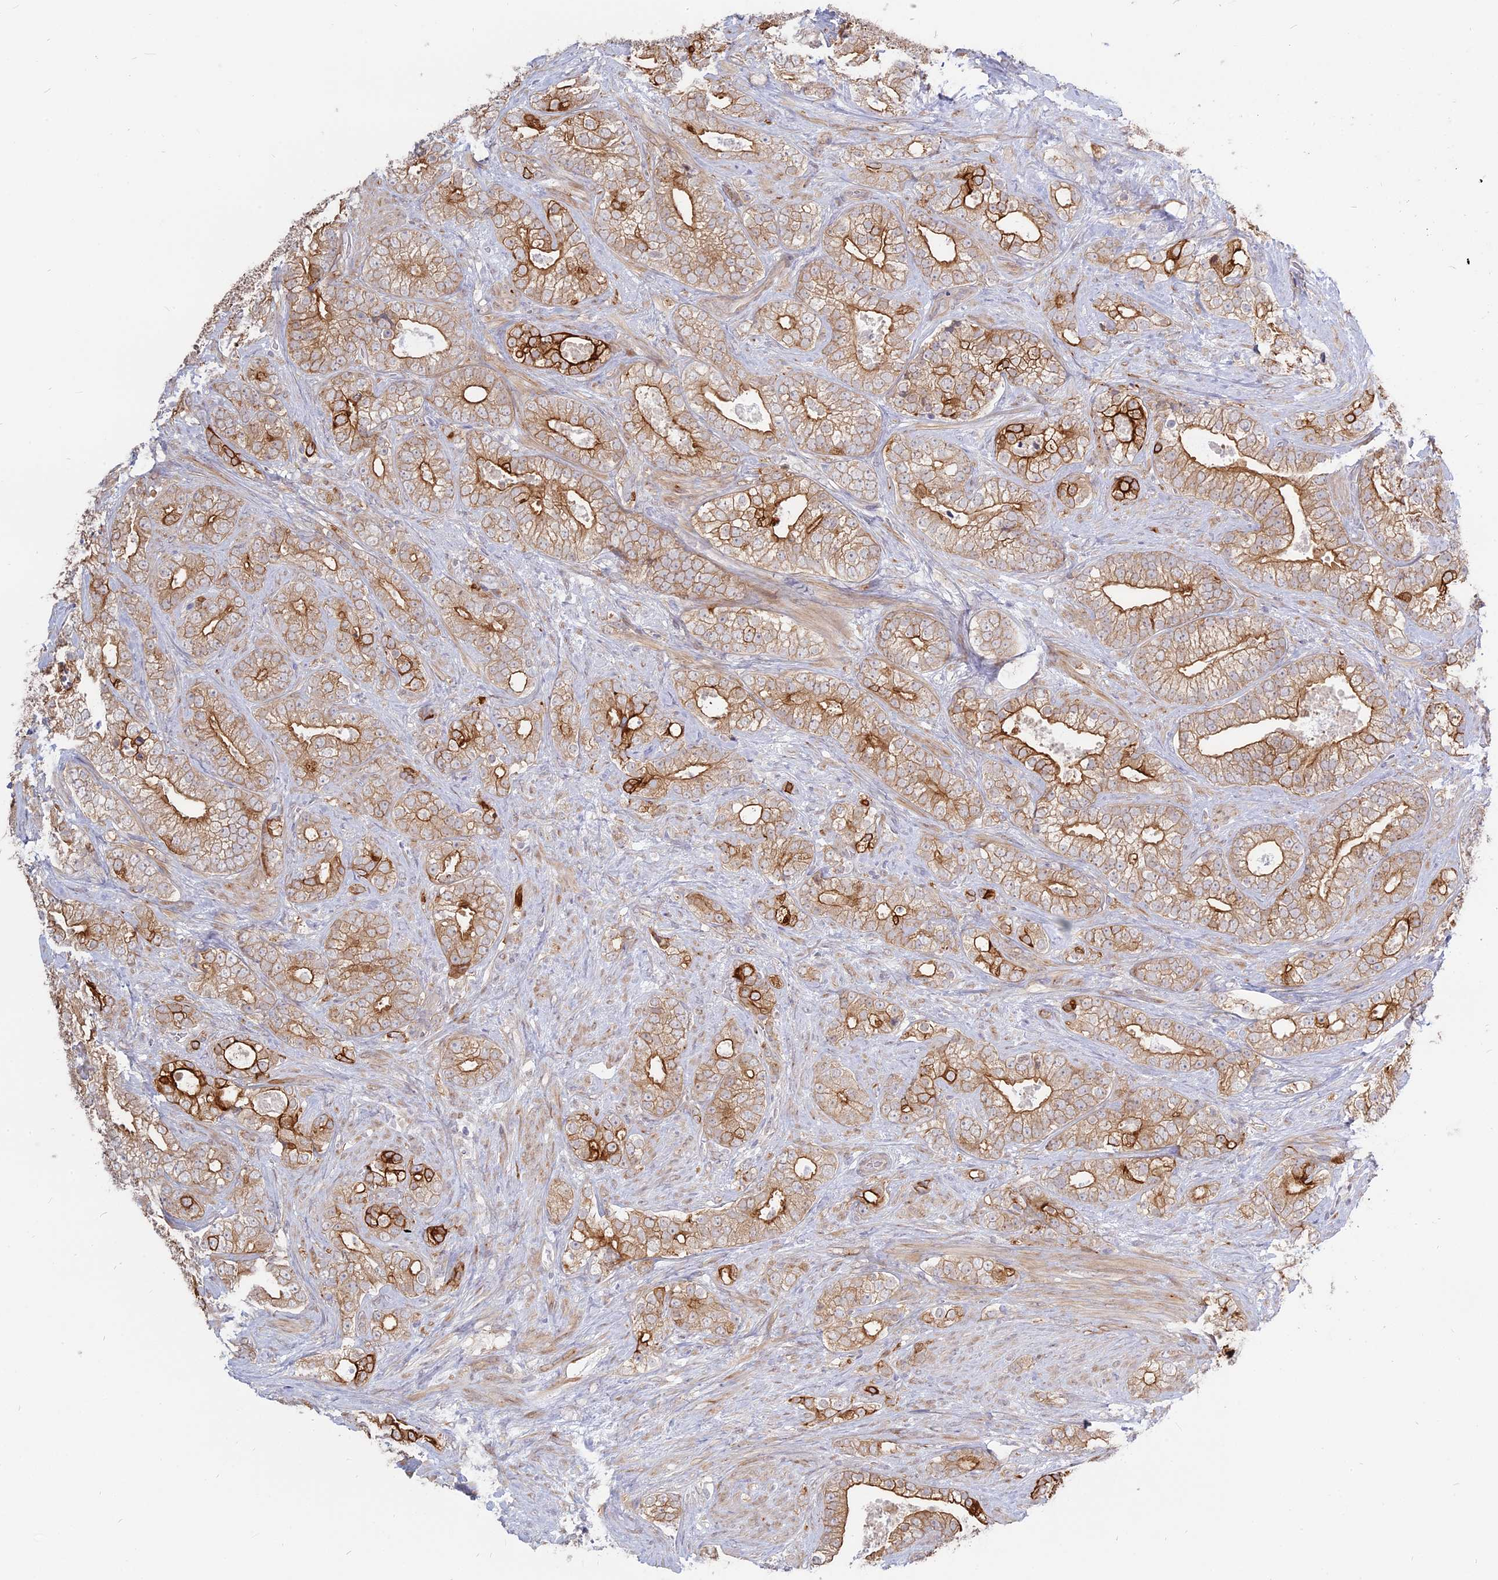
{"staining": {"intensity": "strong", "quantity": "25%-75%", "location": "cytoplasmic/membranous"}, "tissue": "prostate cancer", "cell_type": "Tumor cells", "image_type": "cancer", "snomed": [{"axis": "morphology", "description": "Adenocarcinoma, High grade"}, {"axis": "topography", "description": "Prostate and seminal vesicle, NOS"}], "caption": "IHC of prostate cancer (high-grade adenocarcinoma) exhibits high levels of strong cytoplasmic/membranous staining in approximately 25%-75% of tumor cells.", "gene": "MYO5B", "patient": {"sex": "male", "age": 67}}